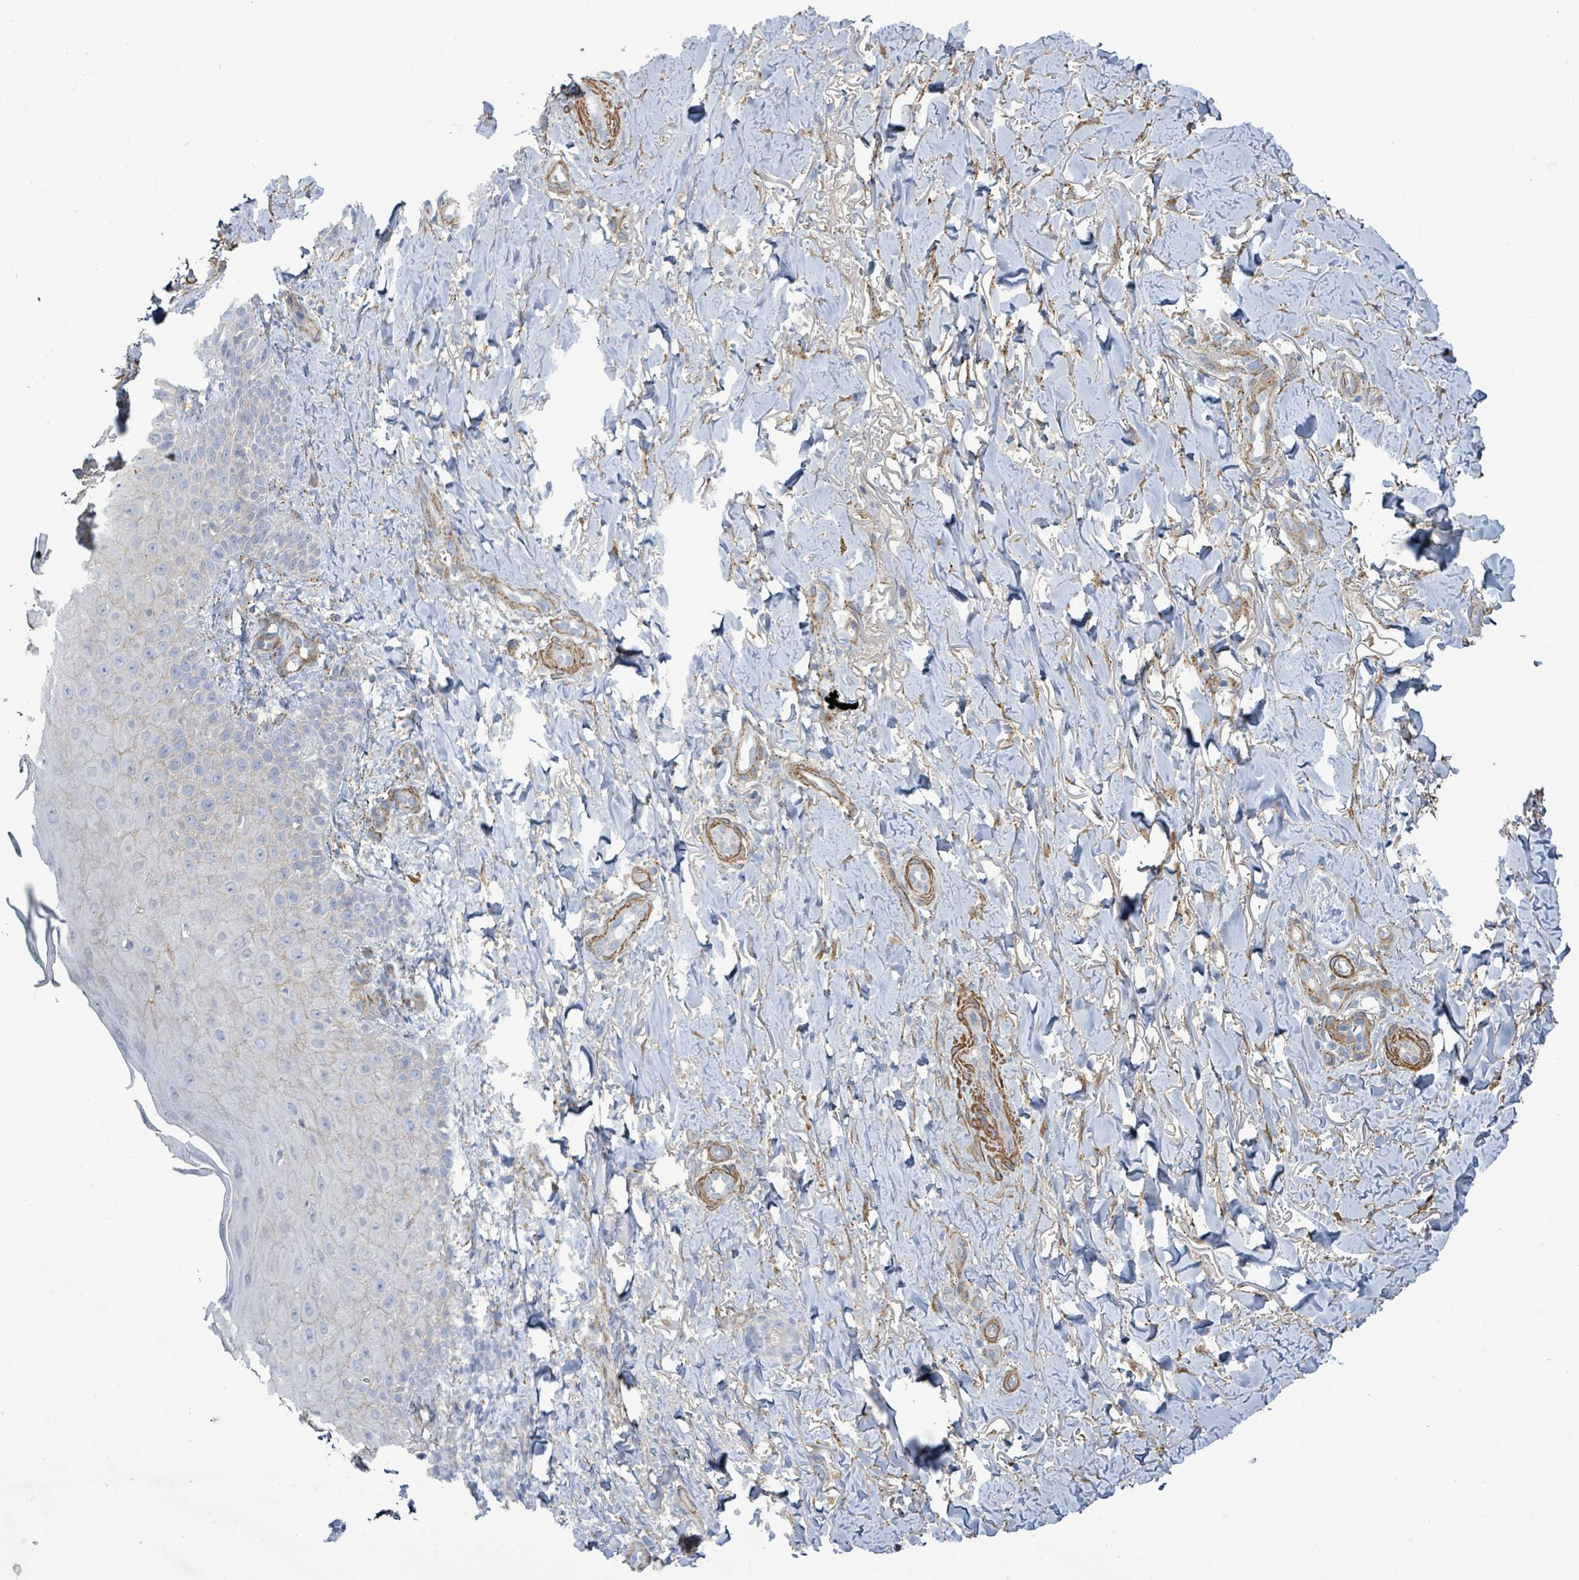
{"staining": {"intensity": "negative", "quantity": "none", "location": "none"}, "tissue": "skin", "cell_type": "Fibroblasts", "image_type": "normal", "snomed": [{"axis": "morphology", "description": "Normal tissue, NOS"}, {"axis": "topography", "description": "Skin"}], "caption": "Benign skin was stained to show a protein in brown. There is no significant staining in fibroblasts. (Immunohistochemistry (ihc), brightfield microscopy, high magnification).", "gene": "DMRTC1B", "patient": {"sex": "male", "age": 81}}